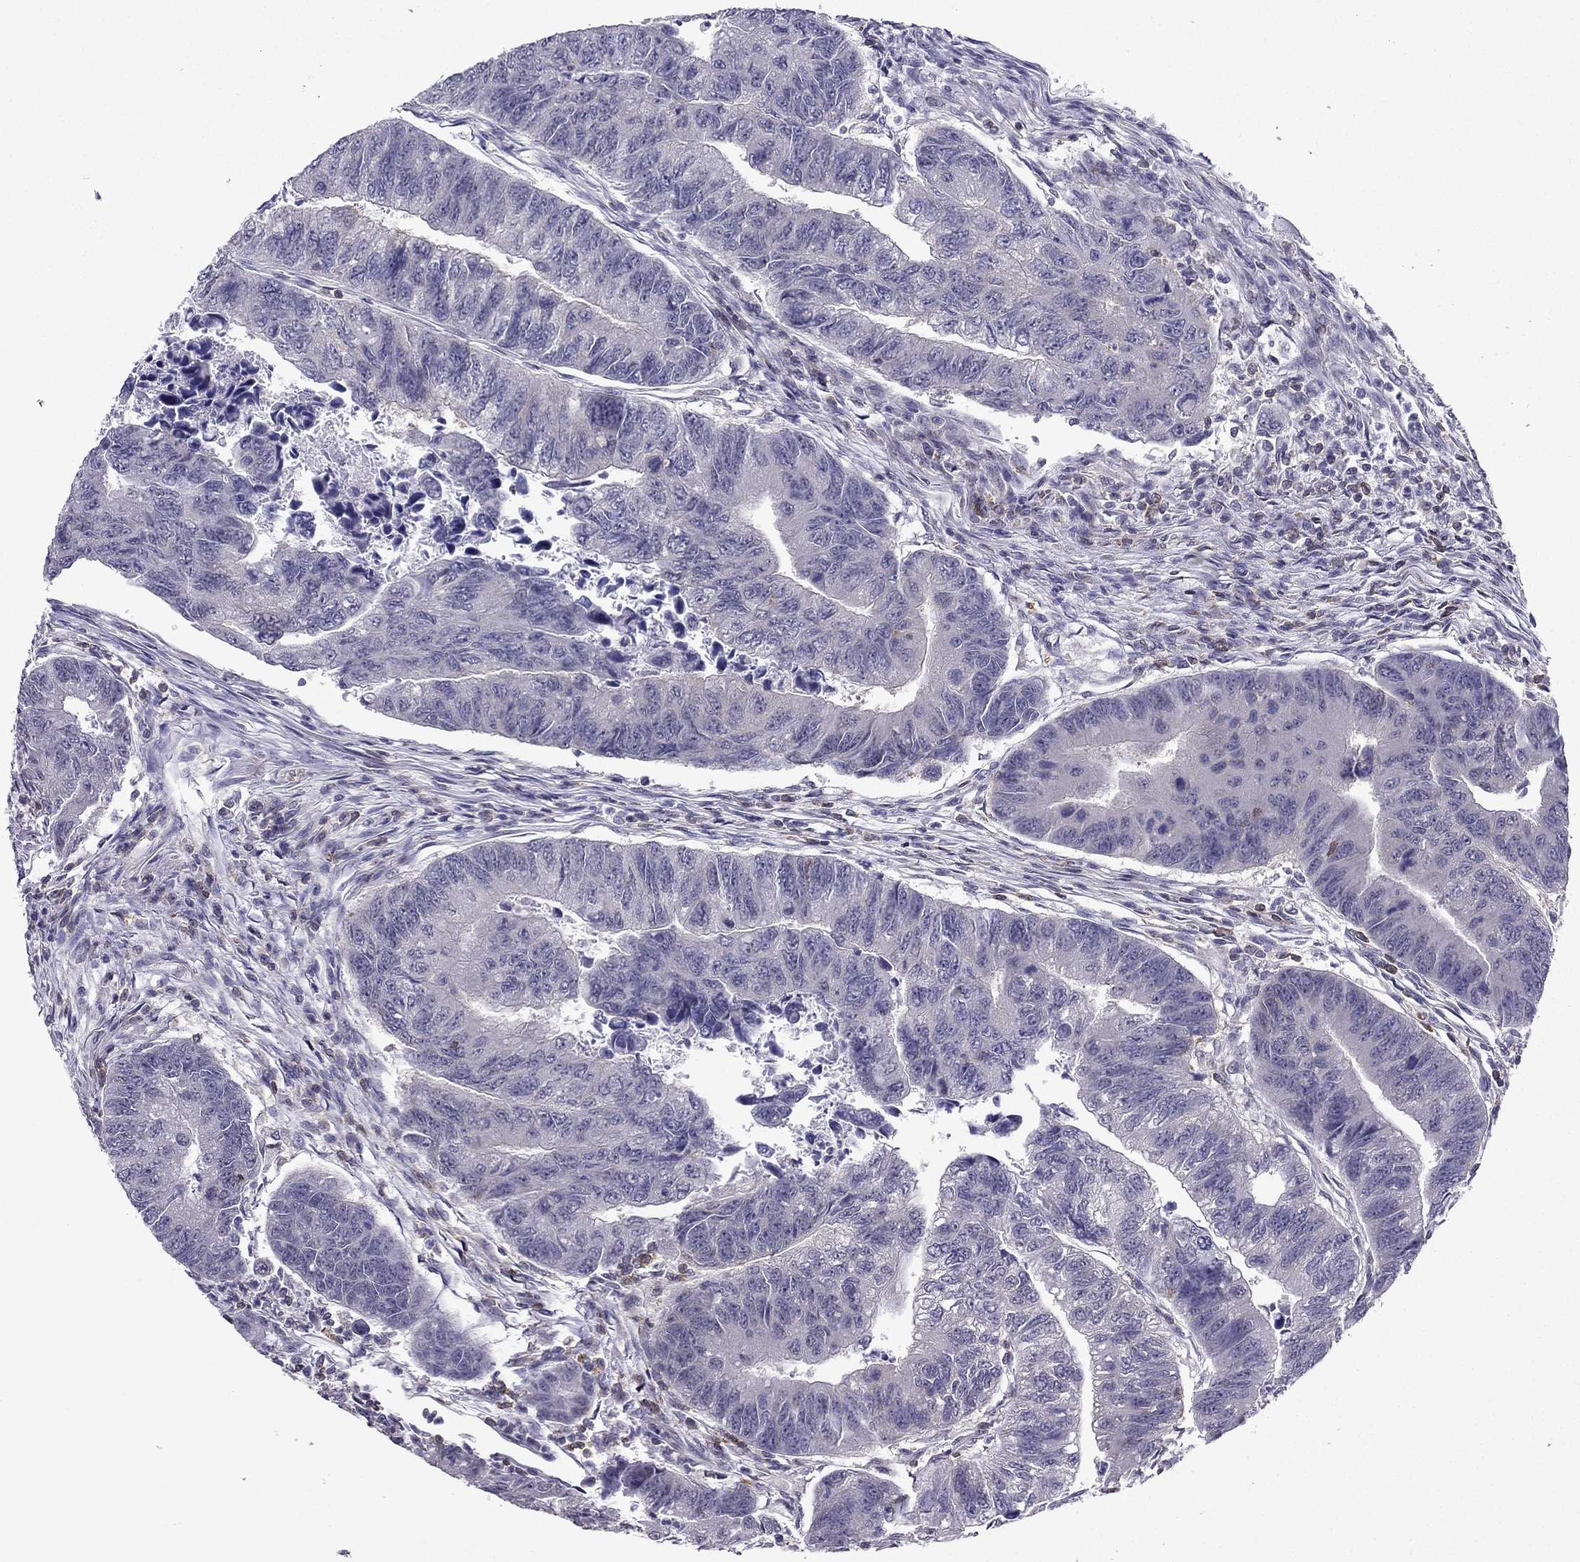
{"staining": {"intensity": "negative", "quantity": "none", "location": "none"}, "tissue": "colorectal cancer", "cell_type": "Tumor cells", "image_type": "cancer", "snomed": [{"axis": "morphology", "description": "Adenocarcinoma, NOS"}, {"axis": "topography", "description": "Colon"}], "caption": "Adenocarcinoma (colorectal) was stained to show a protein in brown. There is no significant expression in tumor cells.", "gene": "AAK1", "patient": {"sex": "female", "age": 65}}